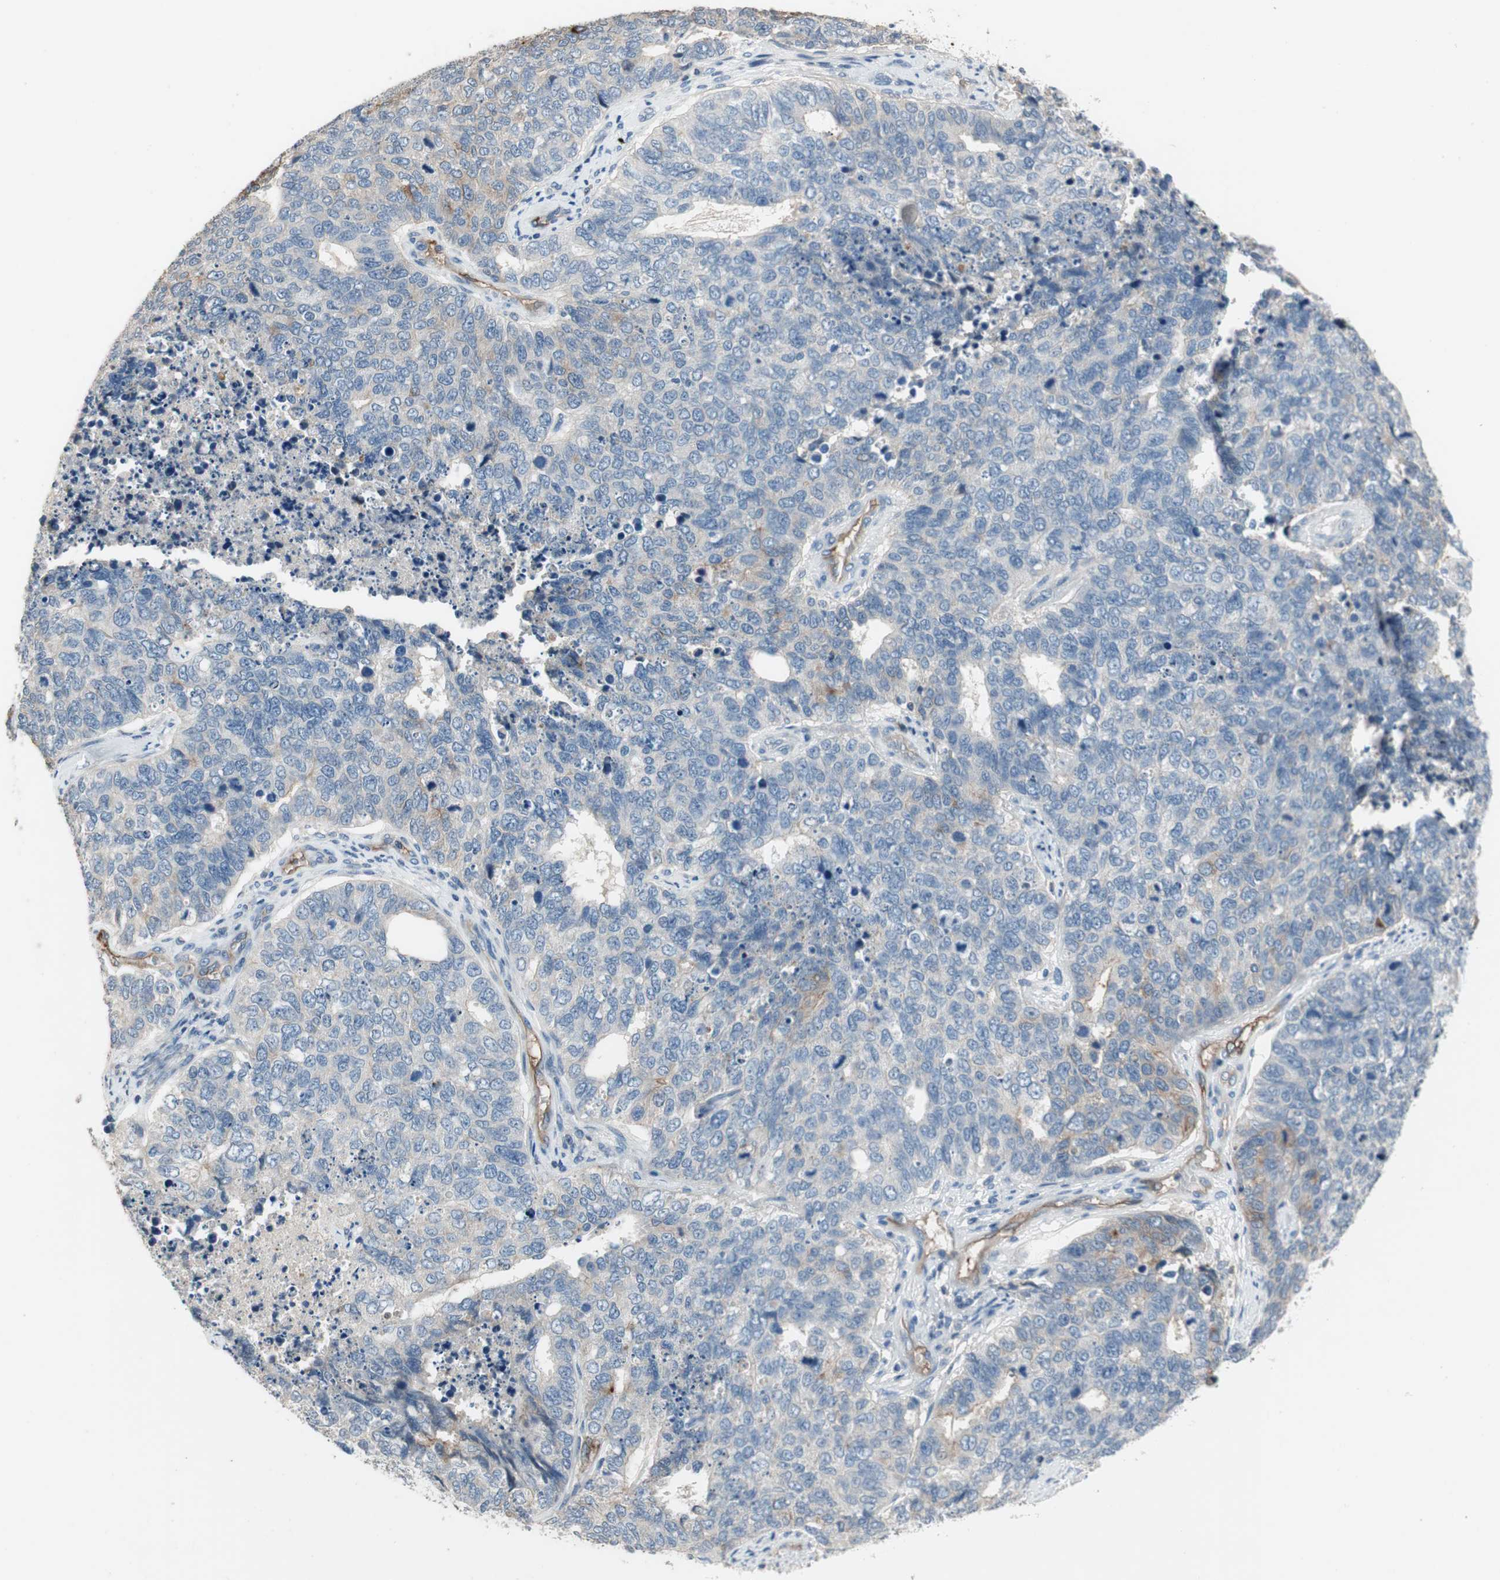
{"staining": {"intensity": "weak", "quantity": "<25%", "location": "cytoplasmic/membranous"}, "tissue": "cervical cancer", "cell_type": "Tumor cells", "image_type": "cancer", "snomed": [{"axis": "morphology", "description": "Squamous cell carcinoma, NOS"}, {"axis": "topography", "description": "Cervix"}], "caption": "IHC photomicrograph of neoplastic tissue: cervical cancer stained with DAB (3,3'-diaminobenzidine) exhibits no significant protein expression in tumor cells.", "gene": "ALPL", "patient": {"sex": "female", "age": 63}}